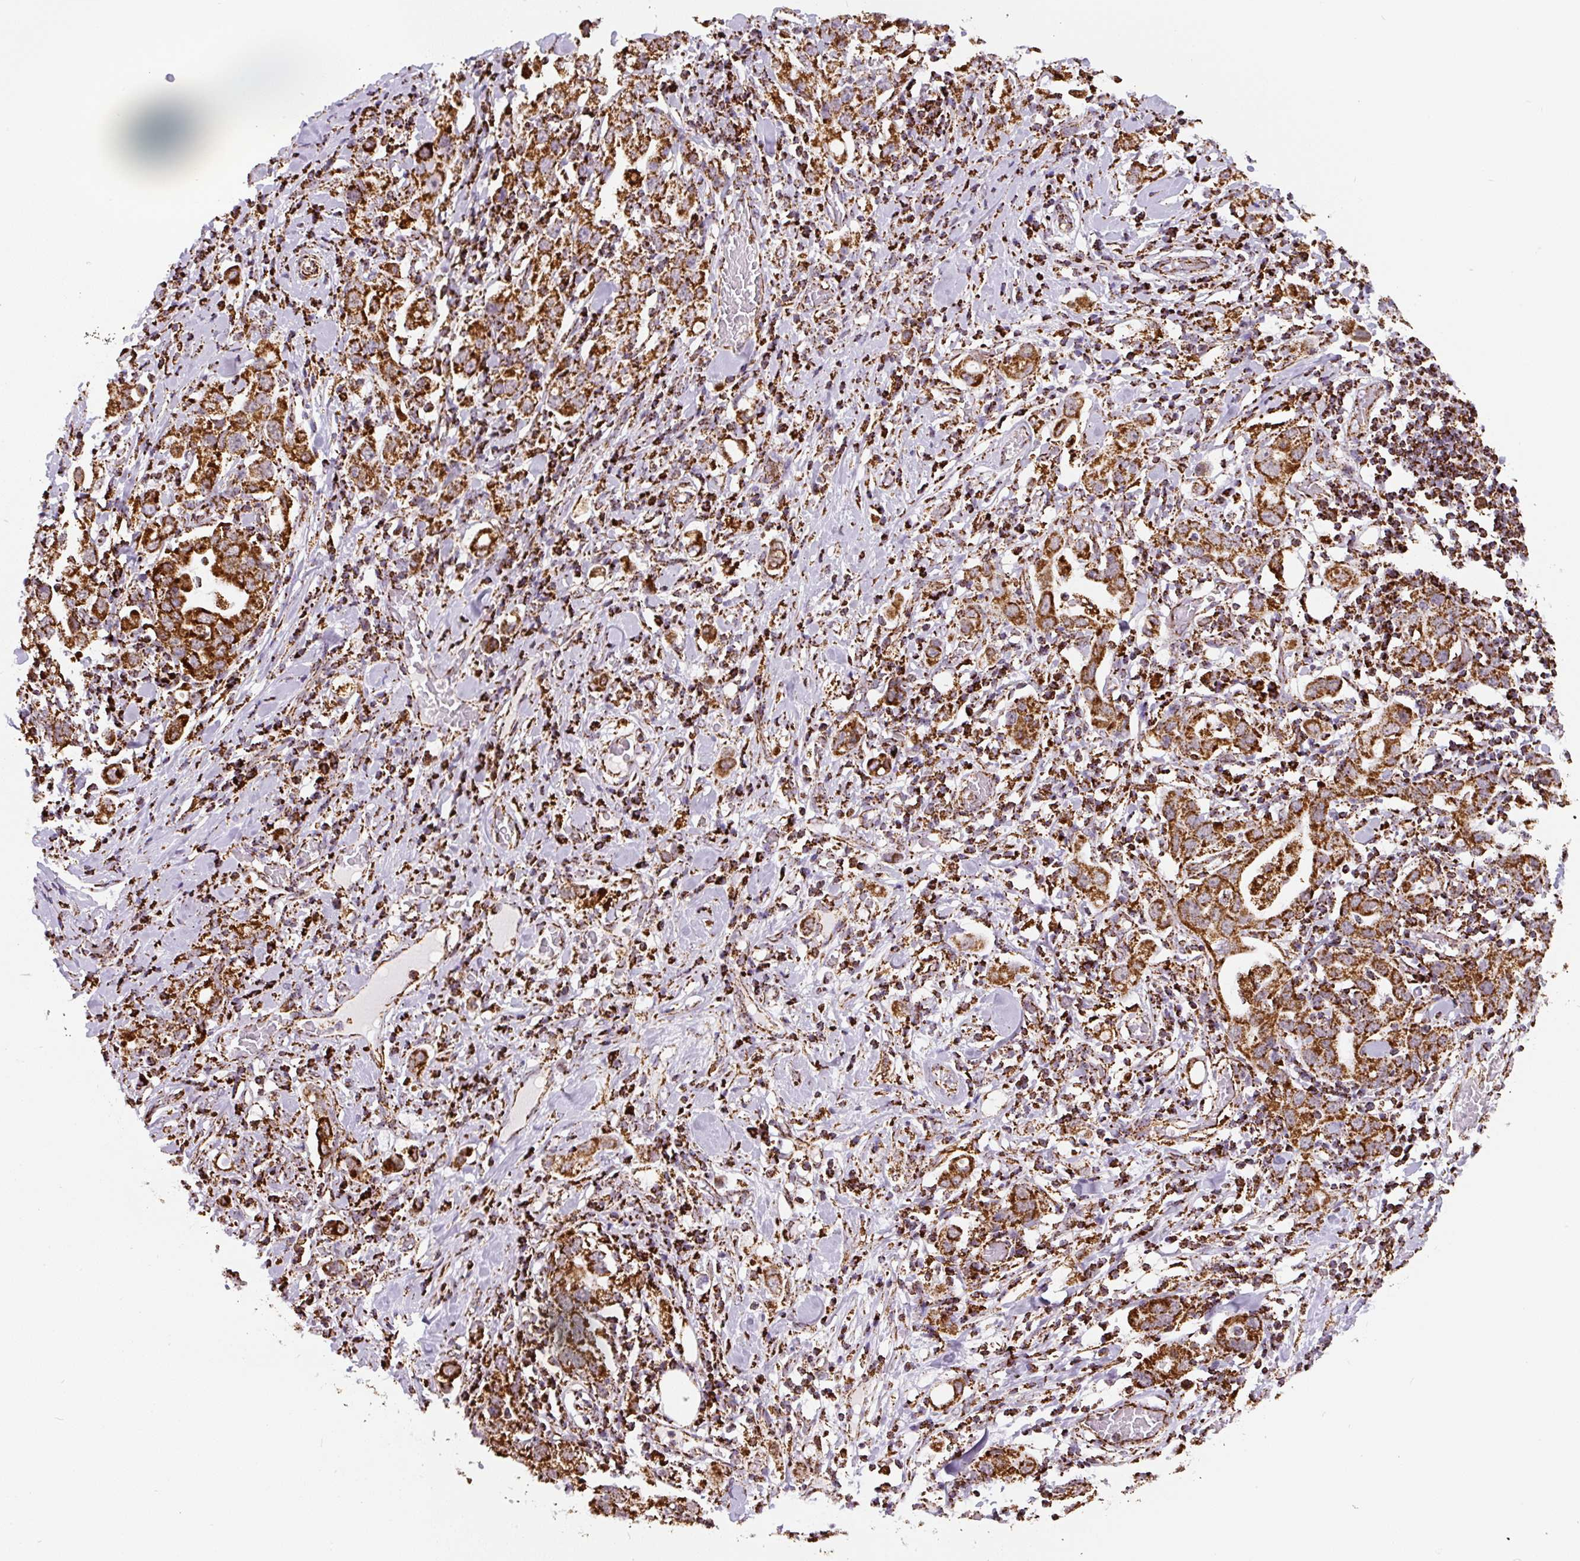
{"staining": {"intensity": "strong", "quantity": ">75%", "location": "cytoplasmic/membranous"}, "tissue": "stomach cancer", "cell_type": "Tumor cells", "image_type": "cancer", "snomed": [{"axis": "morphology", "description": "Adenocarcinoma, NOS"}, {"axis": "topography", "description": "Stomach, upper"}], "caption": "Immunohistochemical staining of adenocarcinoma (stomach) demonstrates strong cytoplasmic/membranous protein expression in about >75% of tumor cells. (Brightfield microscopy of DAB IHC at high magnification).", "gene": "ATP5F1A", "patient": {"sex": "male", "age": 62}}